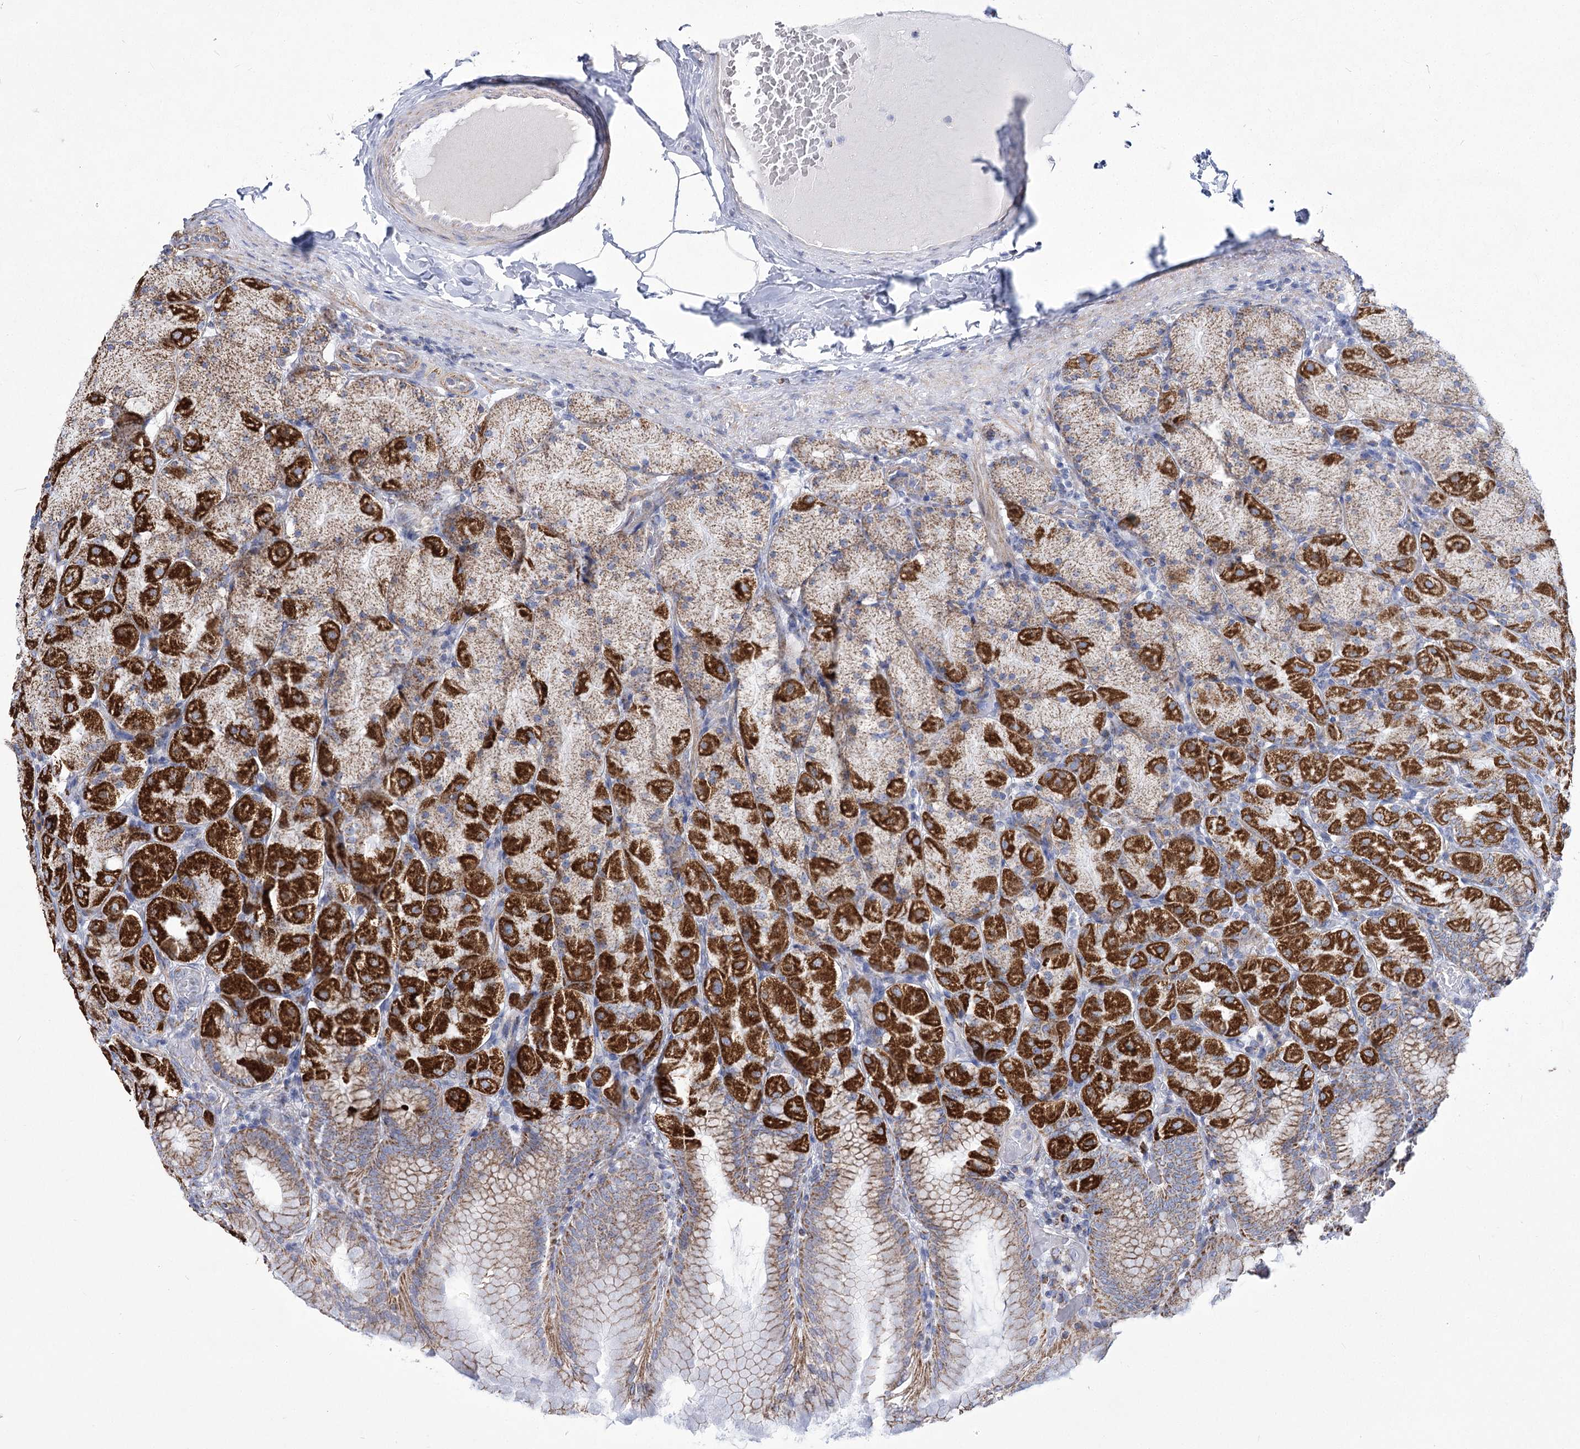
{"staining": {"intensity": "strong", "quantity": "25%-75%", "location": "cytoplasmic/membranous"}, "tissue": "stomach", "cell_type": "Glandular cells", "image_type": "normal", "snomed": [{"axis": "morphology", "description": "Normal tissue, NOS"}, {"axis": "topography", "description": "Stomach, upper"}], "caption": "IHC image of benign human stomach stained for a protein (brown), which reveals high levels of strong cytoplasmic/membranous staining in about 25%-75% of glandular cells.", "gene": "PDHB", "patient": {"sex": "female", "age": 56}}